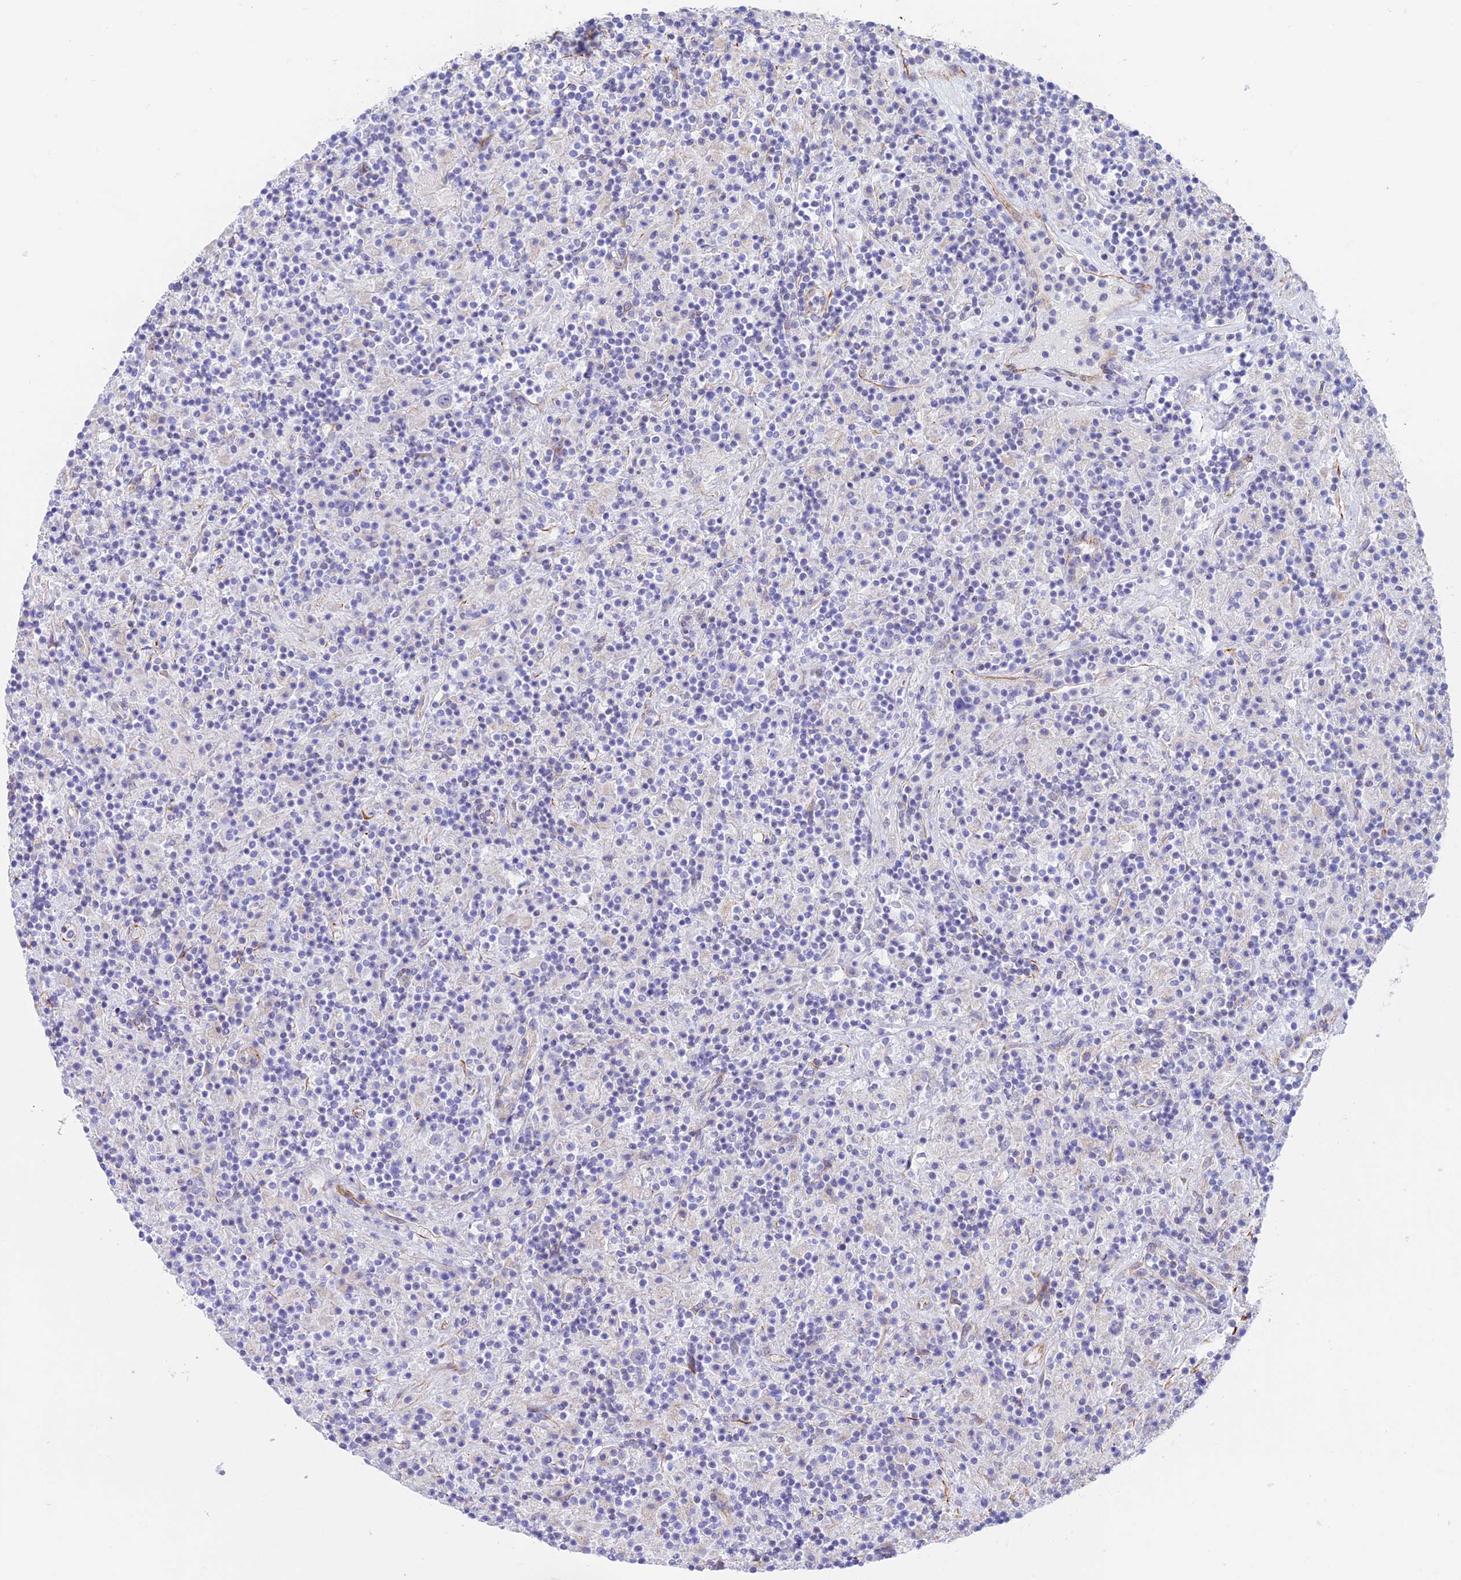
{"staining": {"intensity": "negative", "quantity": "none", "location": "none"}, "tissue": "lymphoma", "cell_type": "Tumor cells", "image_type": "cancer", "snomed": [{"axis": "morphology", "description": "Hodgkin's disease, NOS"}, {"axis": "topography", "description": "Lymph node"}], "caption": "DAB immunohistochemical staining of human Hodgkin's disease exhibits no significant staining in tumor cells. Brightfield microscopy of immunohistochemistry stained with DAB (3,3'-diaminobenzidine) (brown) and hematoxylin (blue), captured at high magnification.", "gene": "ZNF652", "patient": {"sex": "male", "age": 70}}